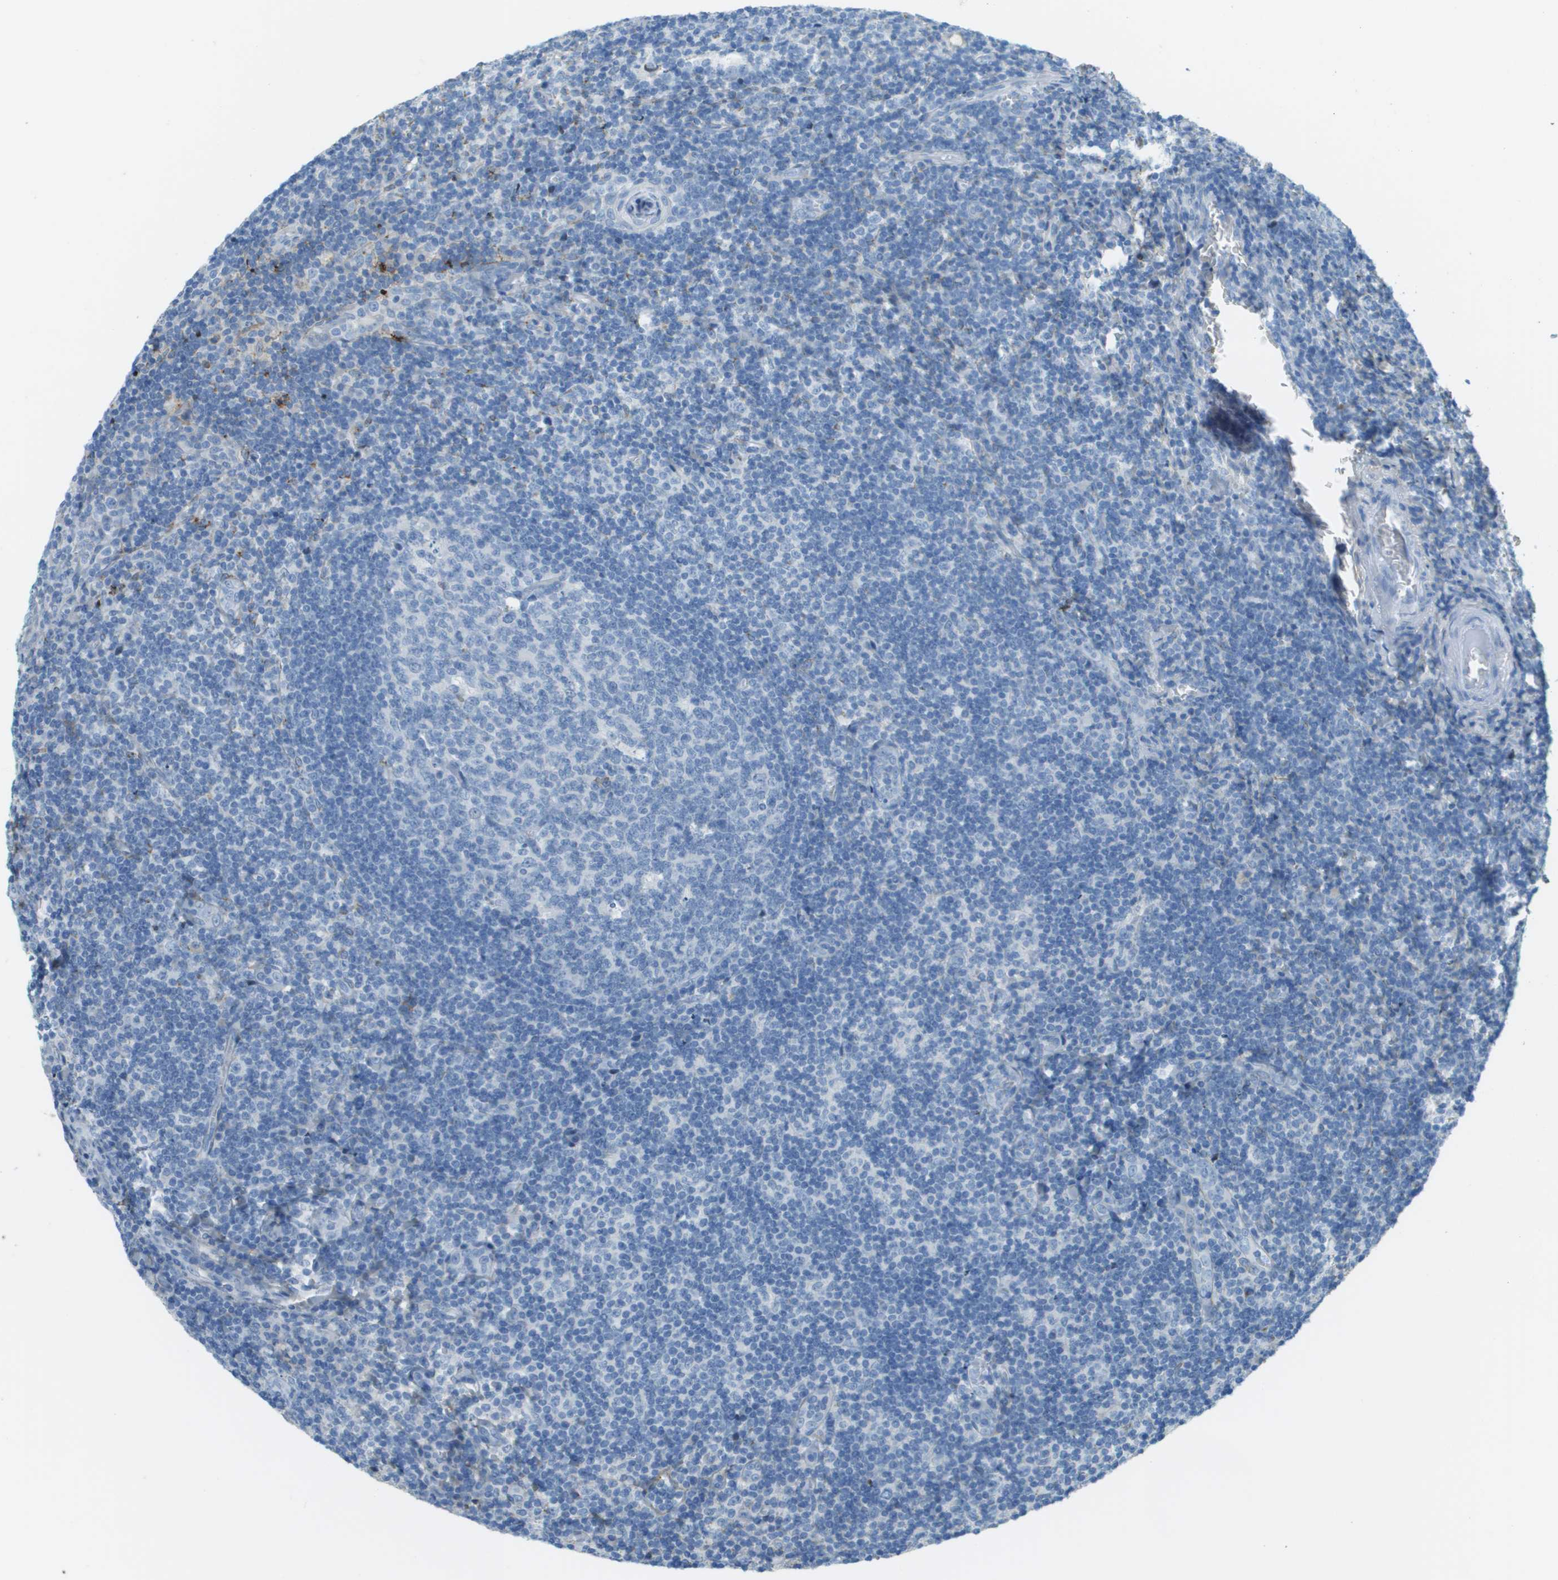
{"staining": {"intensity": "negative", "quantity": "none", "location": "none"}, "tissue": "tonsil", "cell_type": "Germinal center cells", "image_type": "normal", "snomed": [{"axis": "morphology", "description": "Normal tissue, NOS"}, {"axis": "topography", "description": "Tonsil"}], "caption": "This photomicrograph is of normal tonsil stained with immunohistochemistry to label a protein in brown with the nuclei are counter-stained blue. There is no staining in germinal center cells. (DAB IHC visualized using brightfield microscopy, high magnification).", "gene": "DCN", "patient": {"sex": "male", "age": 37}}